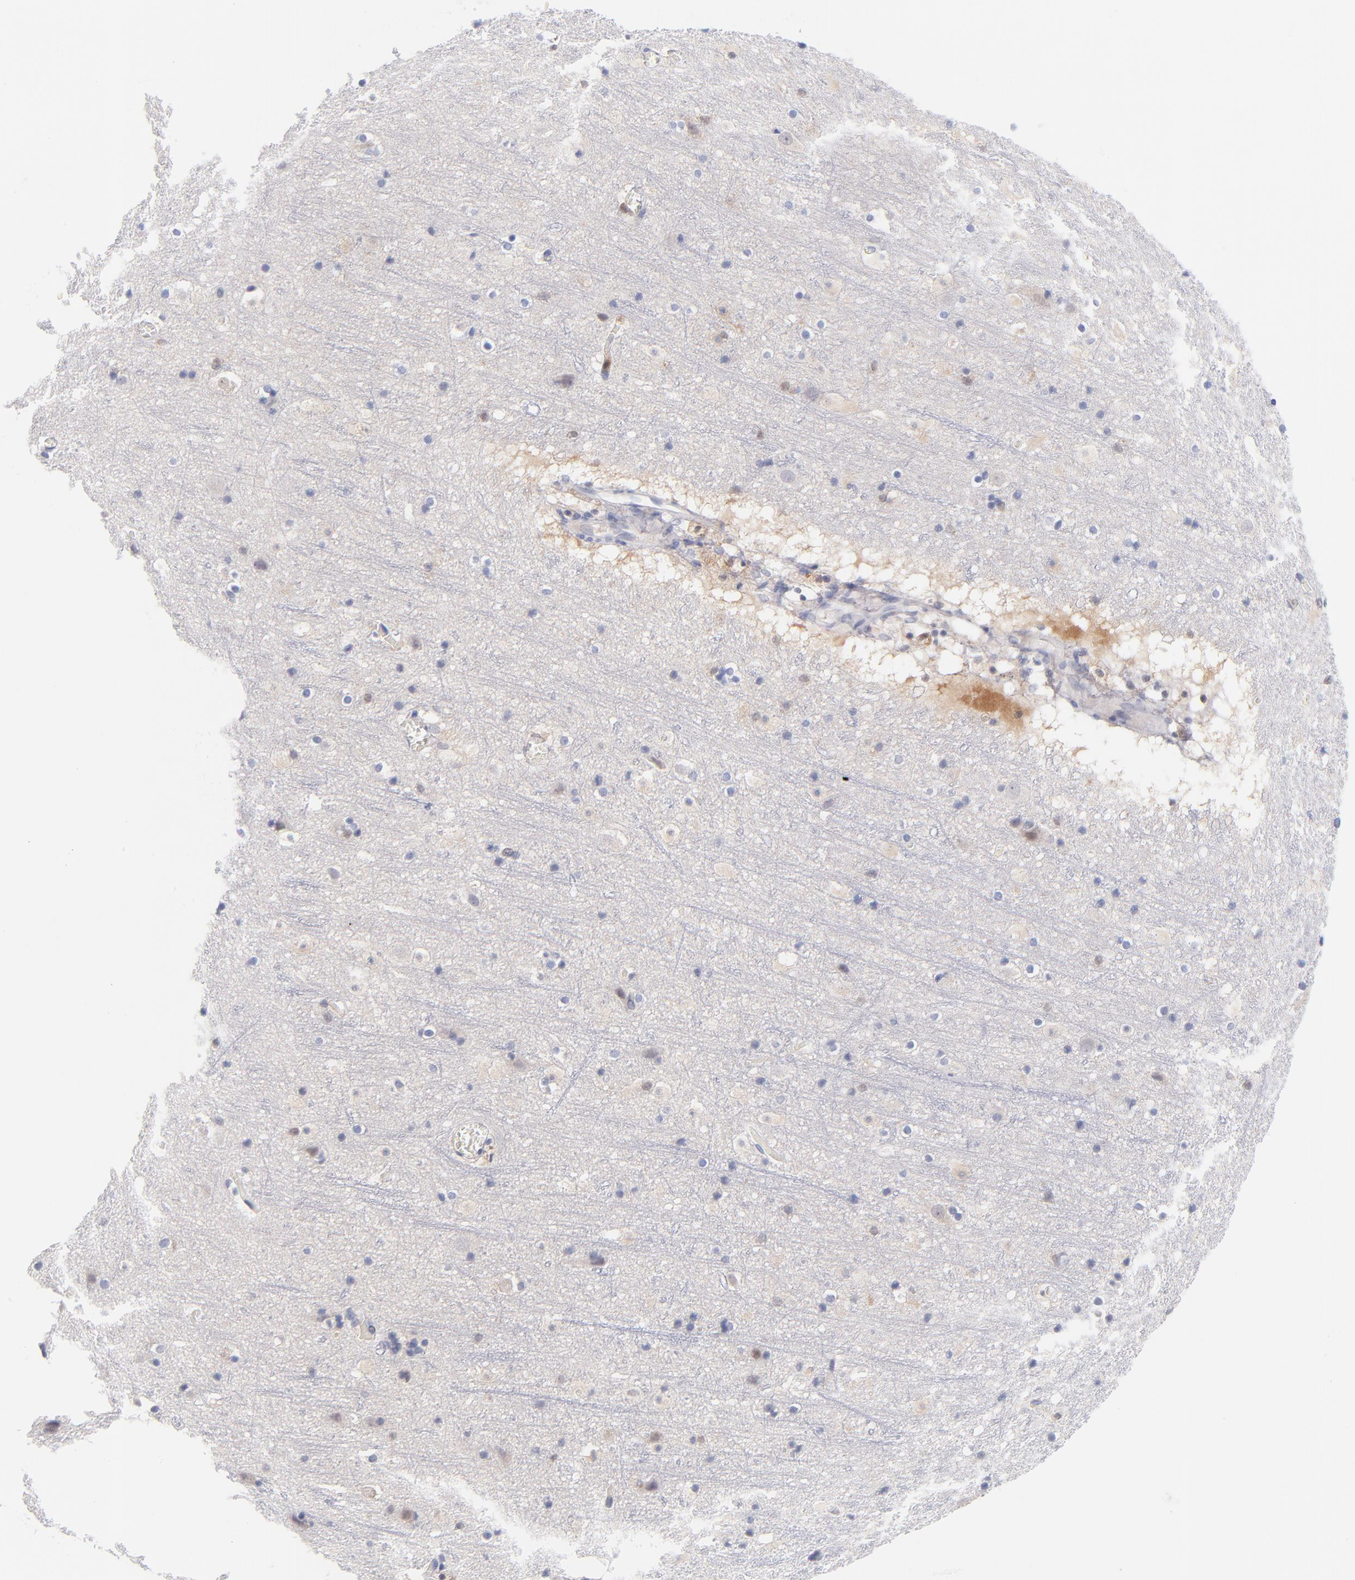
{"staining": {"intensity": "negative", "quantity": "none", "location": "none"}, "tissue": "cerebral cortex", "cell_type": "Endothelial cells", "image_type": "normal", "snomed": [{"axis": "morphology", "description": "Normal tissue, NOS"}, {"axis": "topography", "description": "Cerebral cortex"}], "caption": "IHC photomicrograph of normal cerebral cortex: human cerebral cortex stained with DAB displays no significant protein positivity in endothelial cells.", "gene": "BID", "patient": {"sex": "male", "age": 45}}